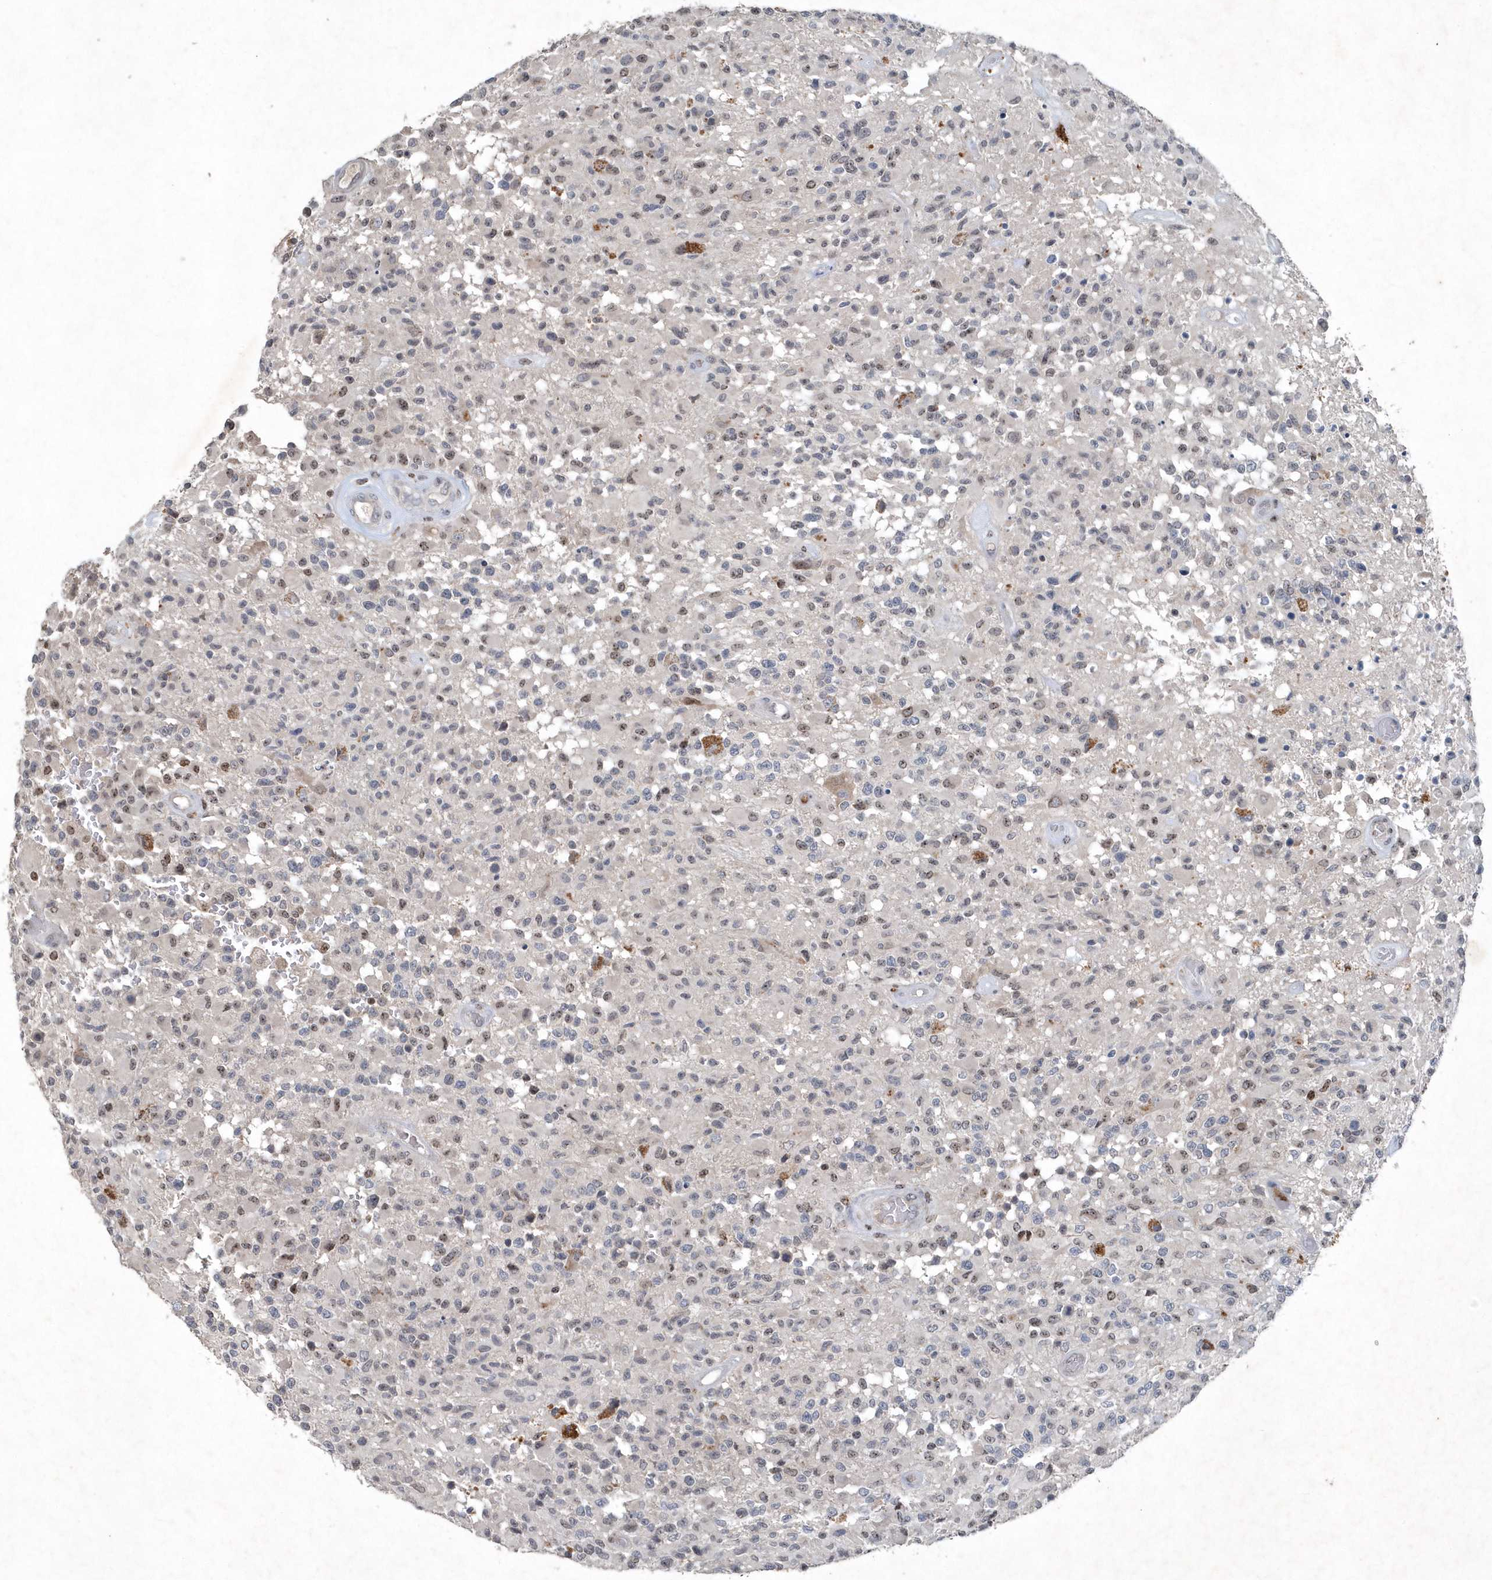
{"staining": {"intensity": "negative", "quantity": "none", "location": "none"}, "tissue": "glioma", "cell_type": "Tumor cells", "image_type": "cancer", "snomed": [{"axis": "morphology", "description": "Glioma, malignant, High grade"}, {"axis": "morphology", "description": "Glioblastoma, NOS"}, {"axis": "topography", "description": "Brain"}], "caption": "This is an immunohistochemistry (IHC) image of human malignant glioma (high-grade). There is no expression in tumor cells.", "gene": "QTRT2", "patient": {"sex": "male", "age": 60}}